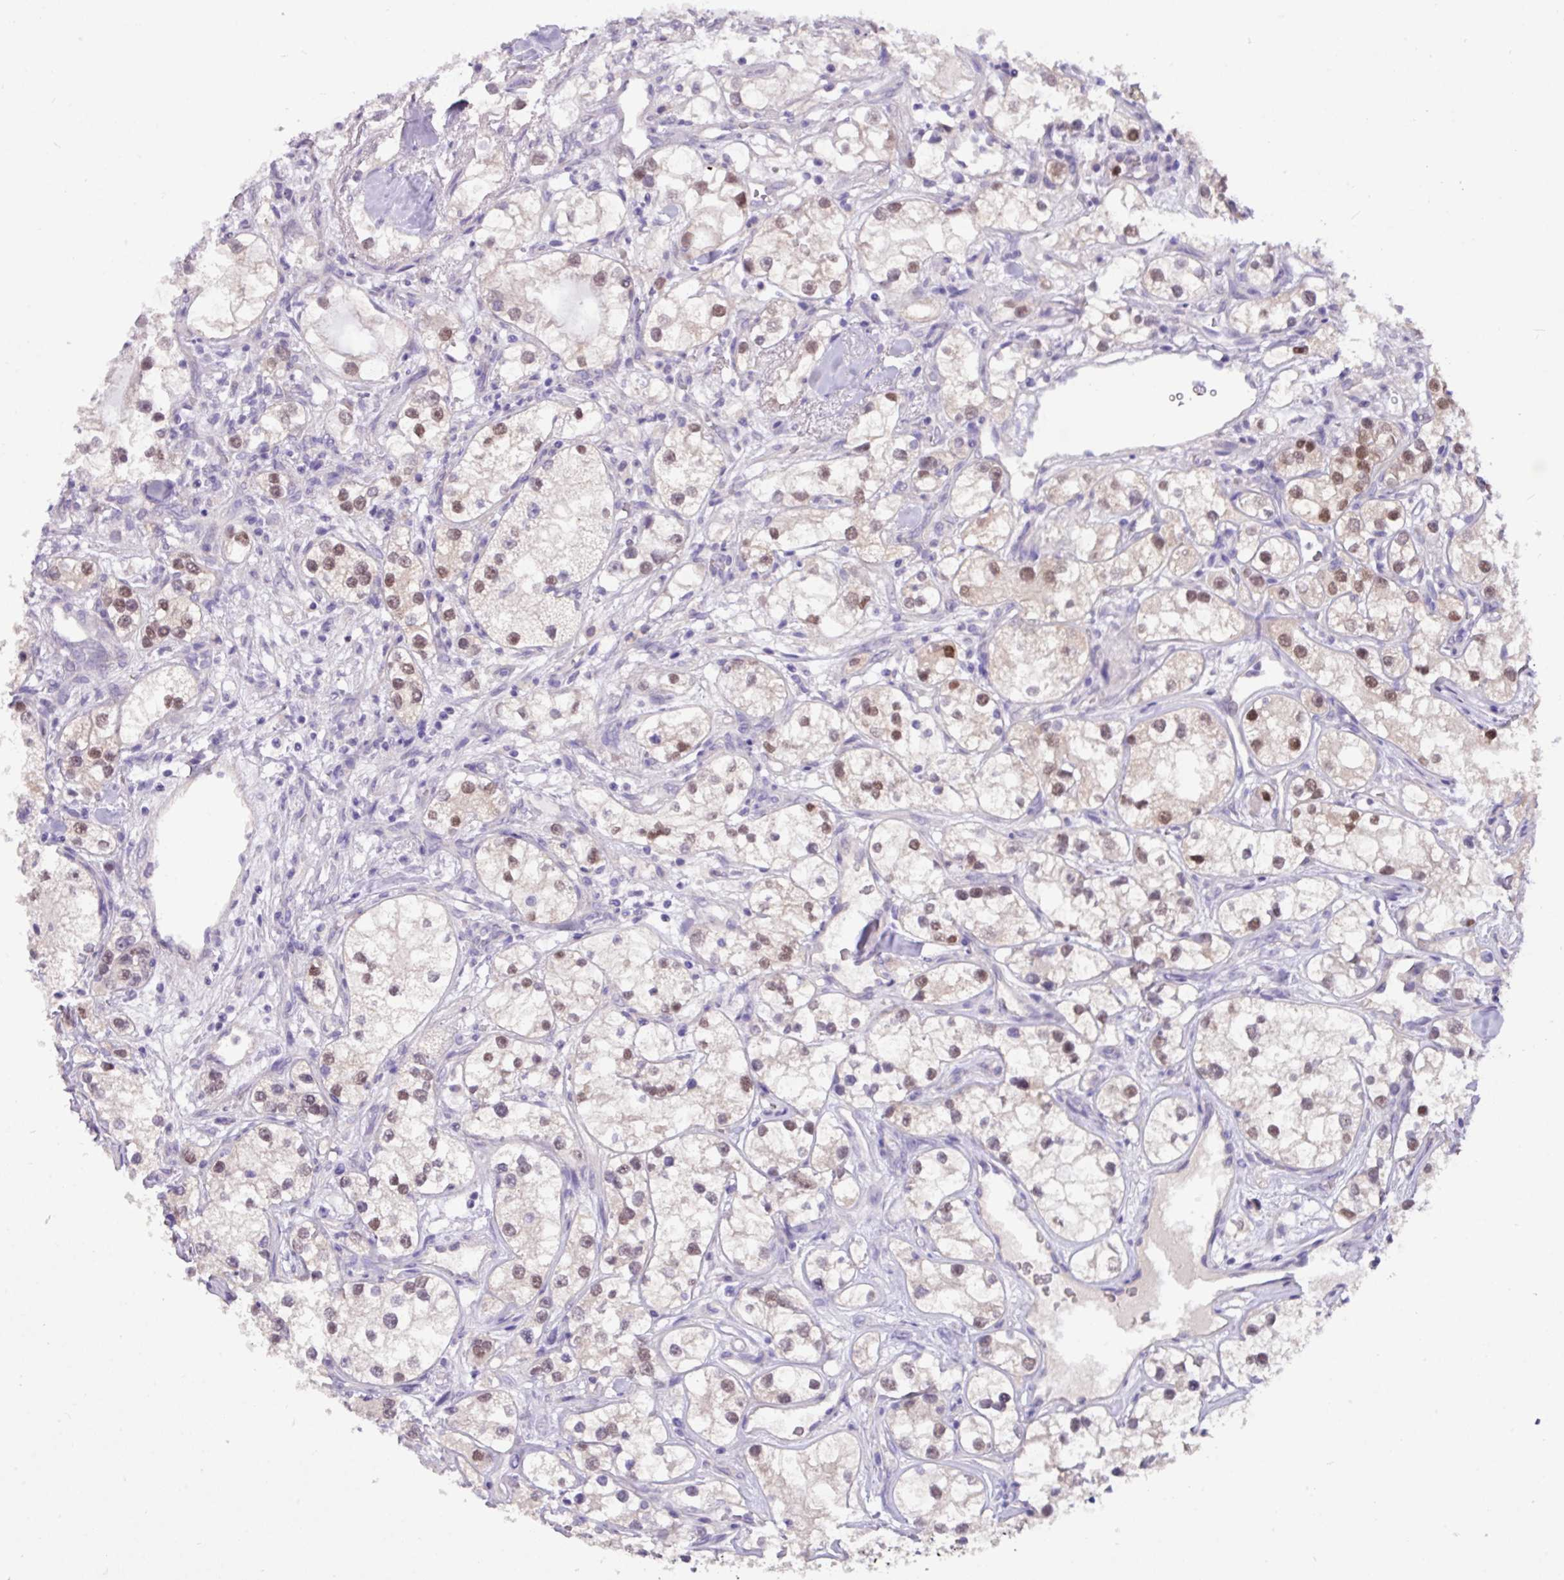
{"staining": {"intensity": "weak", "quantity": "25%-75%", "location": "nuclear"}, "tissue": "renal cancer", "cell_type": "Tumor cells", "image_type": "cancer", "snomed": [{"axis": "morphology", "description": "Adenocarcinoma, NOS"}, {"axis": "topography", "description": "Kidney"}], "caption": "Weak nuclear positivity for a protein is present in about 25%-75% of tumor cells of renal cancer using immunohistochemistry.", "gene": "PAX8", "patient": {"sex": "male", "age": 77}}